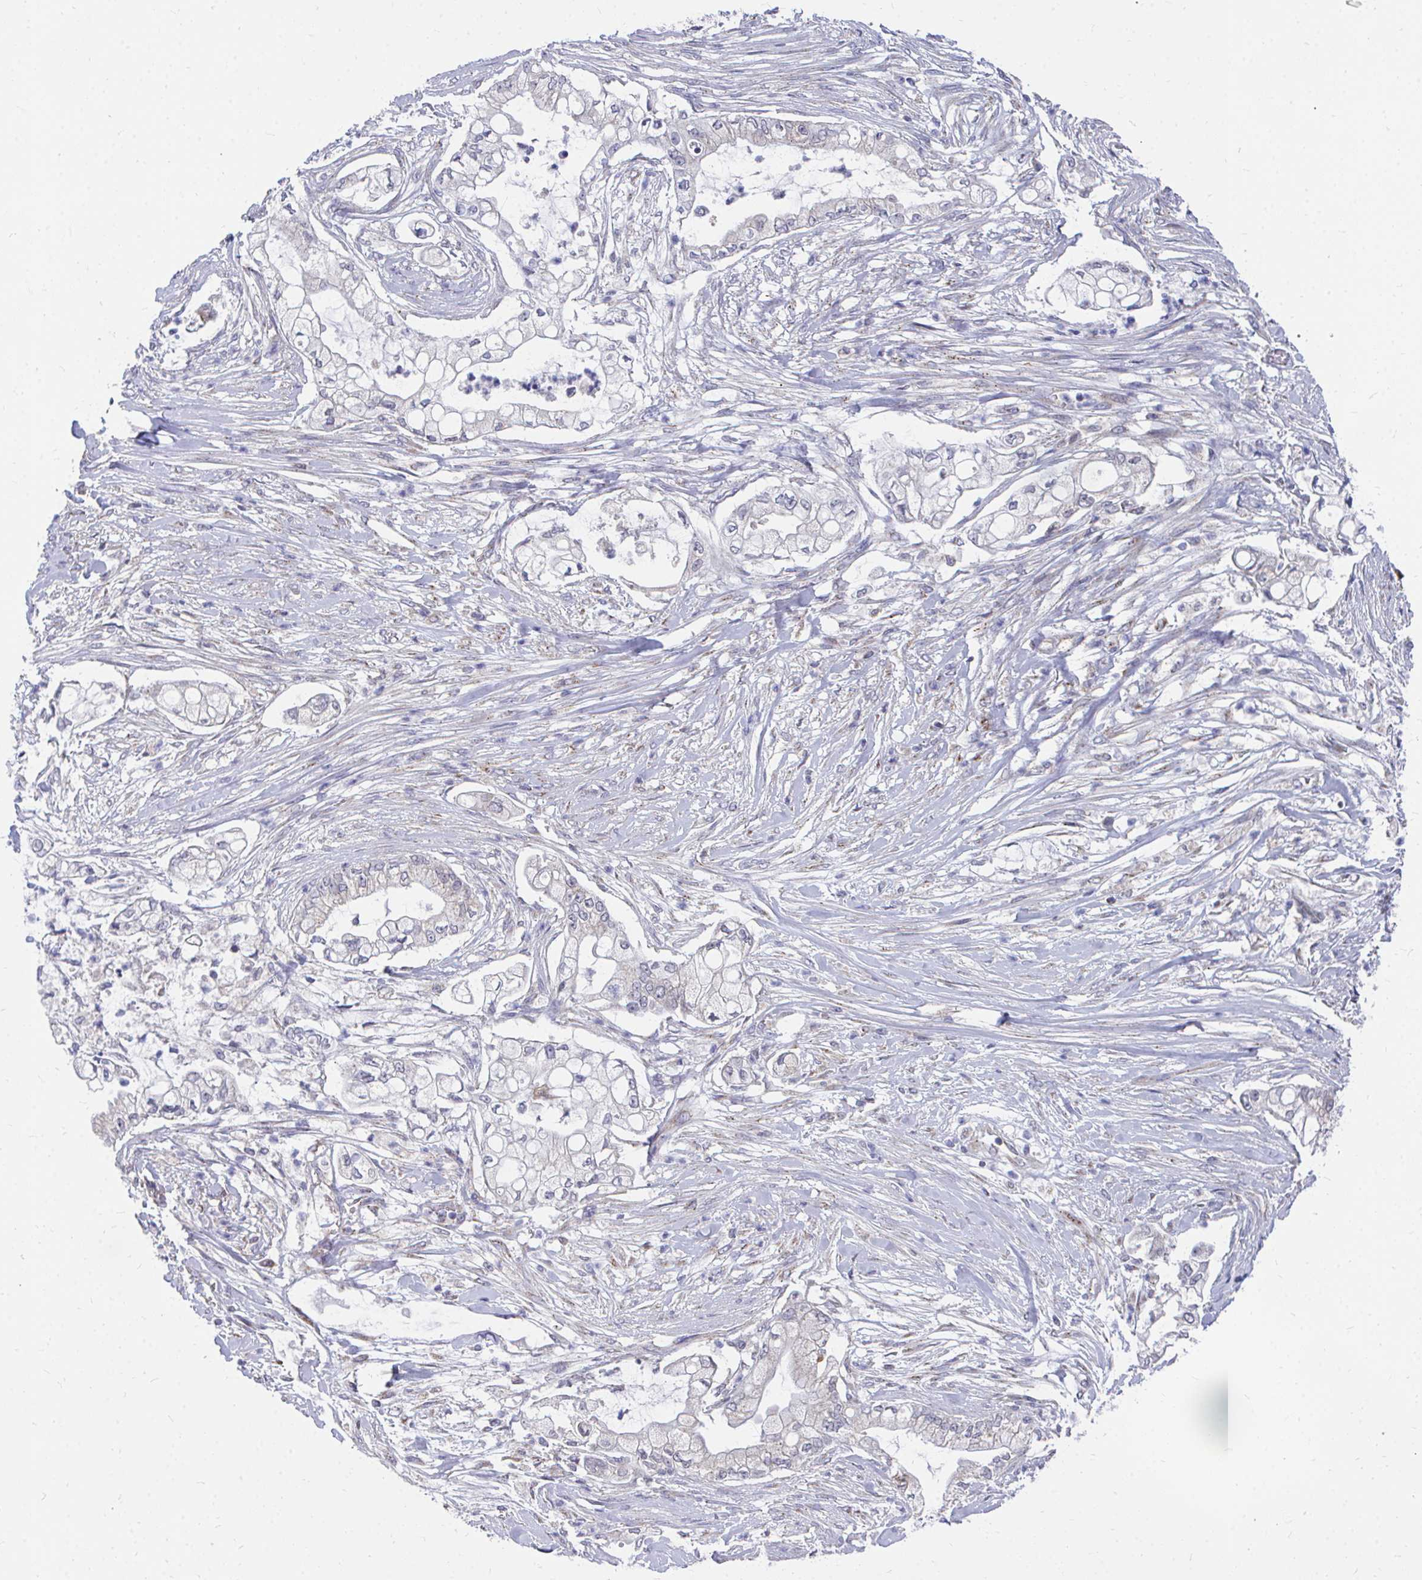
{"staining": {"intensity": "negative", "quantity": "none", "location": "none"}, "tissue": "pancreatic cancer", "cell_type": "Tumor cells", "image_type": "cancer", "snomed": [{"axis": "morphology", "description": "Adenocarcinoma, NOS"}, {"axis": "topography", "description": "Pancreas"}], "caption": "Pancreatic adenocarcinoma stained for a protein using immunohistochemistry displays no expression tumor cells.", "gene": "PEX3", "patient": {"sex": "female", "age": 69}}